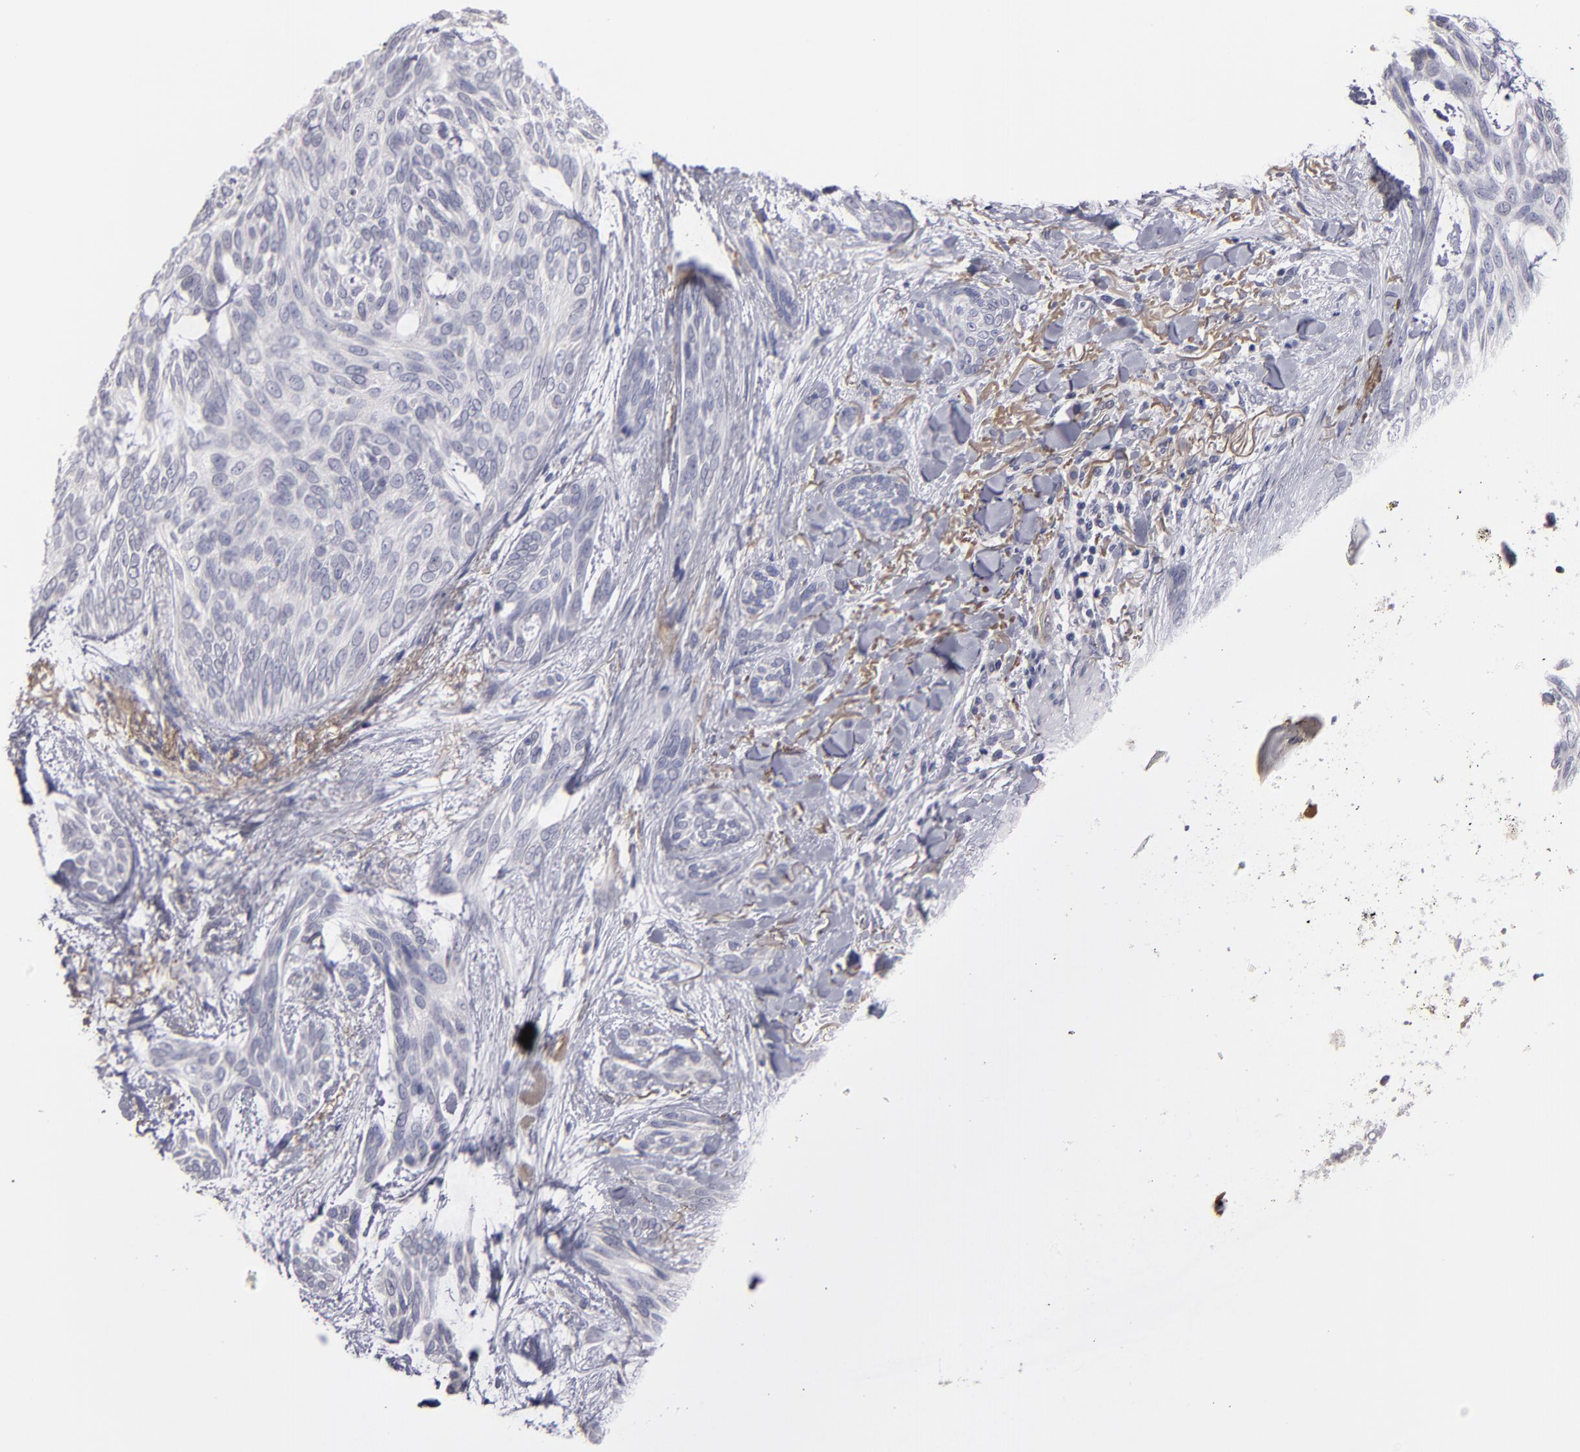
{"staining": {"intensity": "negative", "quantity": "none", "location": "none"}, "tissue": "skin cancer", "cell_type": "Tumor cells", "image_type": "cancer", "snomed": [{"axis": "morphology", "description": "Normal tissue, NOS"}, {"axis": "morphology", "description": "Basal cell carcinoma"}, {"axis": "topography", "description": "Skin"}], "caption": "The micrograph shows no significant staining in tumor cells of skin basal cell carcinoma.", "gene": "ITIH4", "patient": {"sex": "female", "age": 71}}